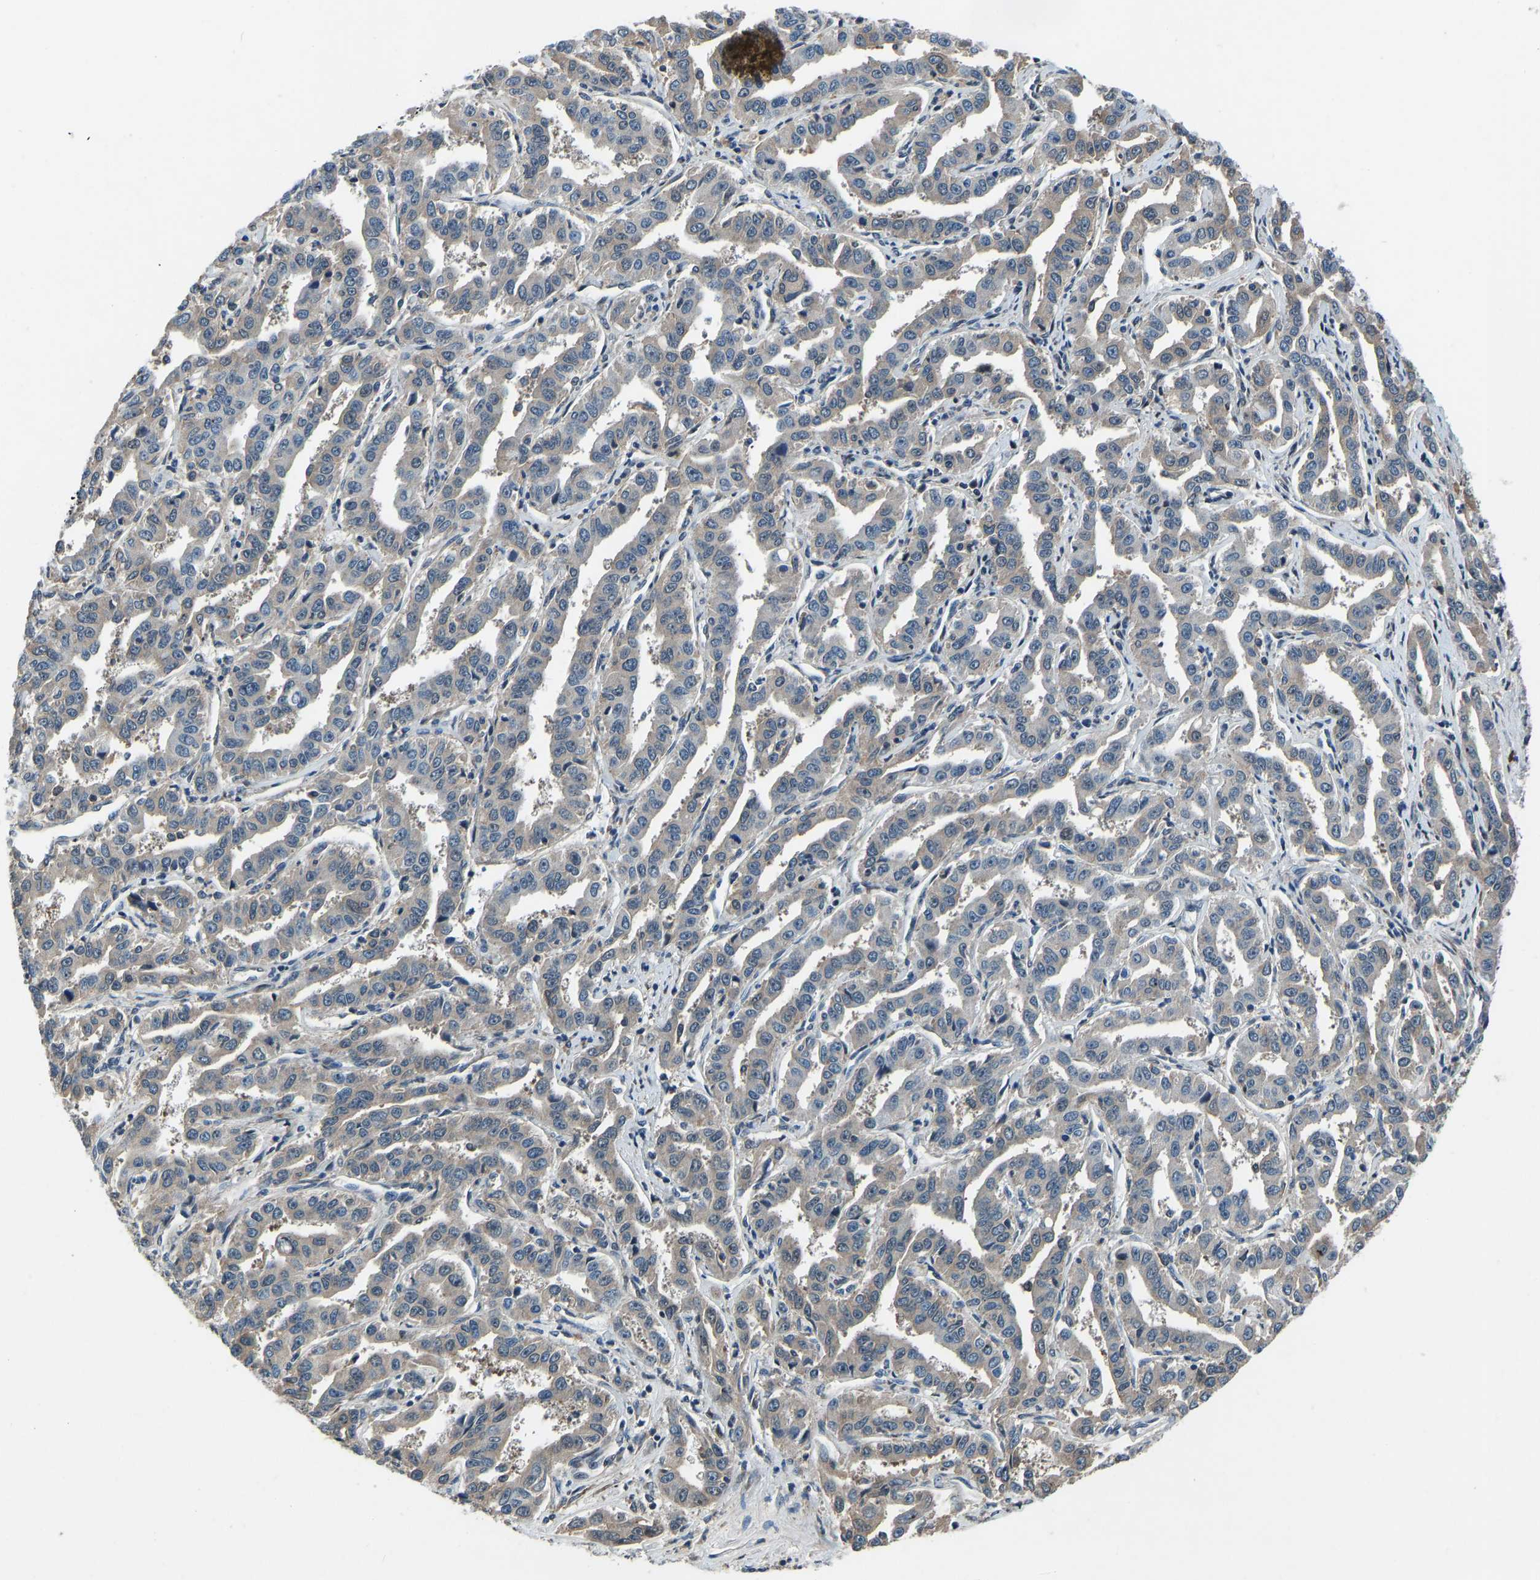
{"staining": {"intensity": "negative", "quantity": "none", "location": "none"}, "tissue": "liver cancer", "cell_type": "Tumor cells", "image_type": "cancer", "snomed": [{"axis": "morphology", "description": "Cholangiocarcinoma"}, {"axis": "topography", "description": "Liver"}], "caption": "Immunohistochemistry (IHC) of human liver cholangiocarcinoma reveals no expression in tumor cells.", "gene": "RLIM", "patient": {"sex": "male", "age": 59}}